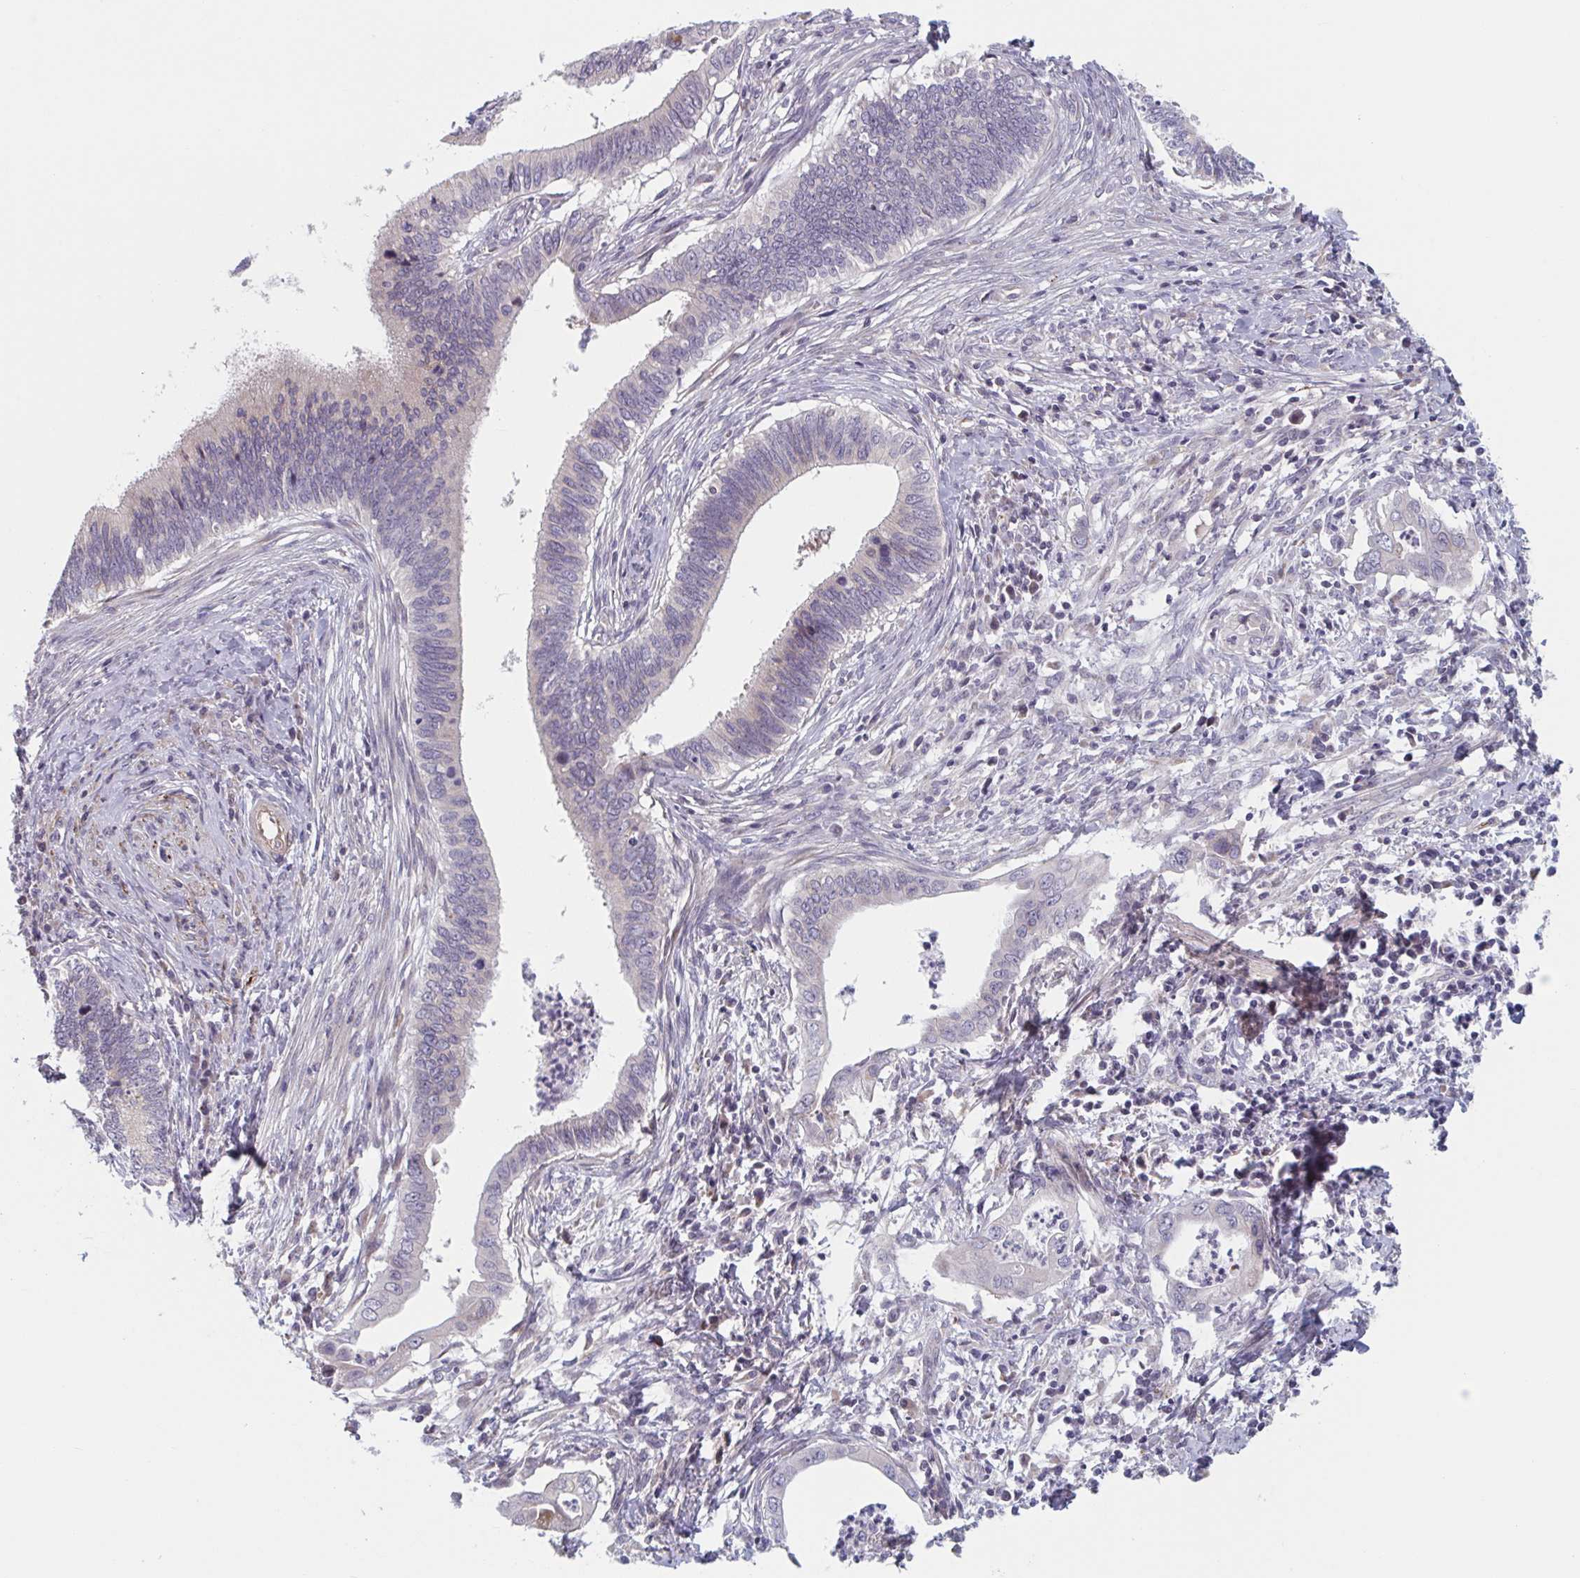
{"staining": {"intensity": "negative", "quantity": "none", "location": "none"}, "tissue": "cervical cancer", "cell_type": "Tumor cells", "image_type": "cancer", "snomed": [{"axis": "morphology", "description": "Adenocarcinoma, NOS"}, {"axis": "topography", "description": "Cervix"}], "caption": "The photomicrograph reveals no significant staining in tumor cells of cervical cancer (adenocarcinoma).", "gene": "TNFSF10", "patient": {"sex": "female", "age": 42}}